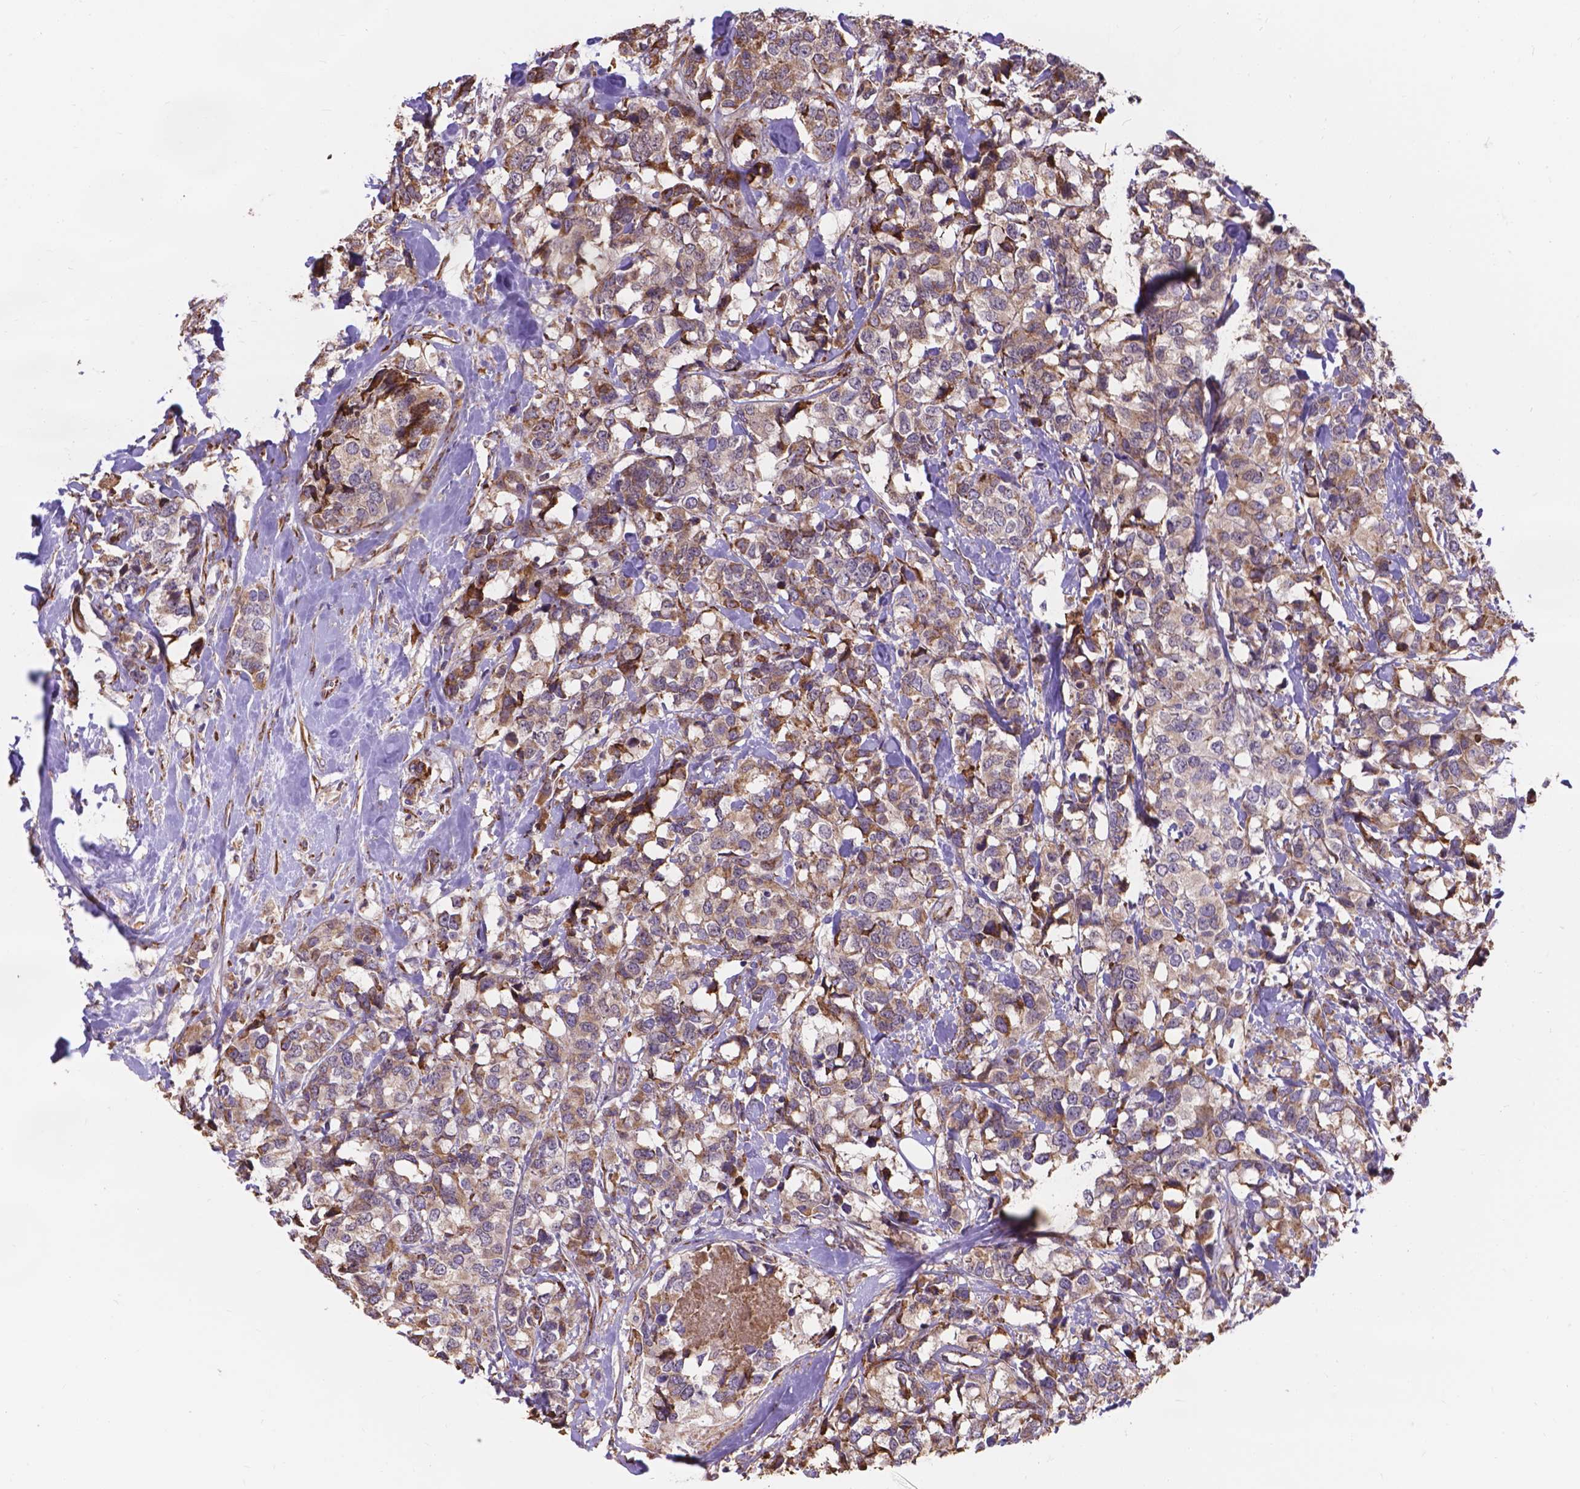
{"staining": {"intensity": "moderate", "quantity": "<25%", "location": "cytoplasmic/membranous"}, "tissue": "breast cancer", "cell_type": "Tumor cells", "image_type": "cancer", "snomed": [{"axis": "morphology", "description": "Lobular carcinoma"}, {"axis": "topography", "description": "Breast"}], "caption": "This photomicrograph reveals lobular carcinoma (breast) stained with IHC to label a protein in brown. The cytoplasmic/membranous of tumor cells show moderate positivity for the protein. Nuclei are counter-stained blue.", "gene": "IPO11", "patient": {"sex": "female", "age": 59}}